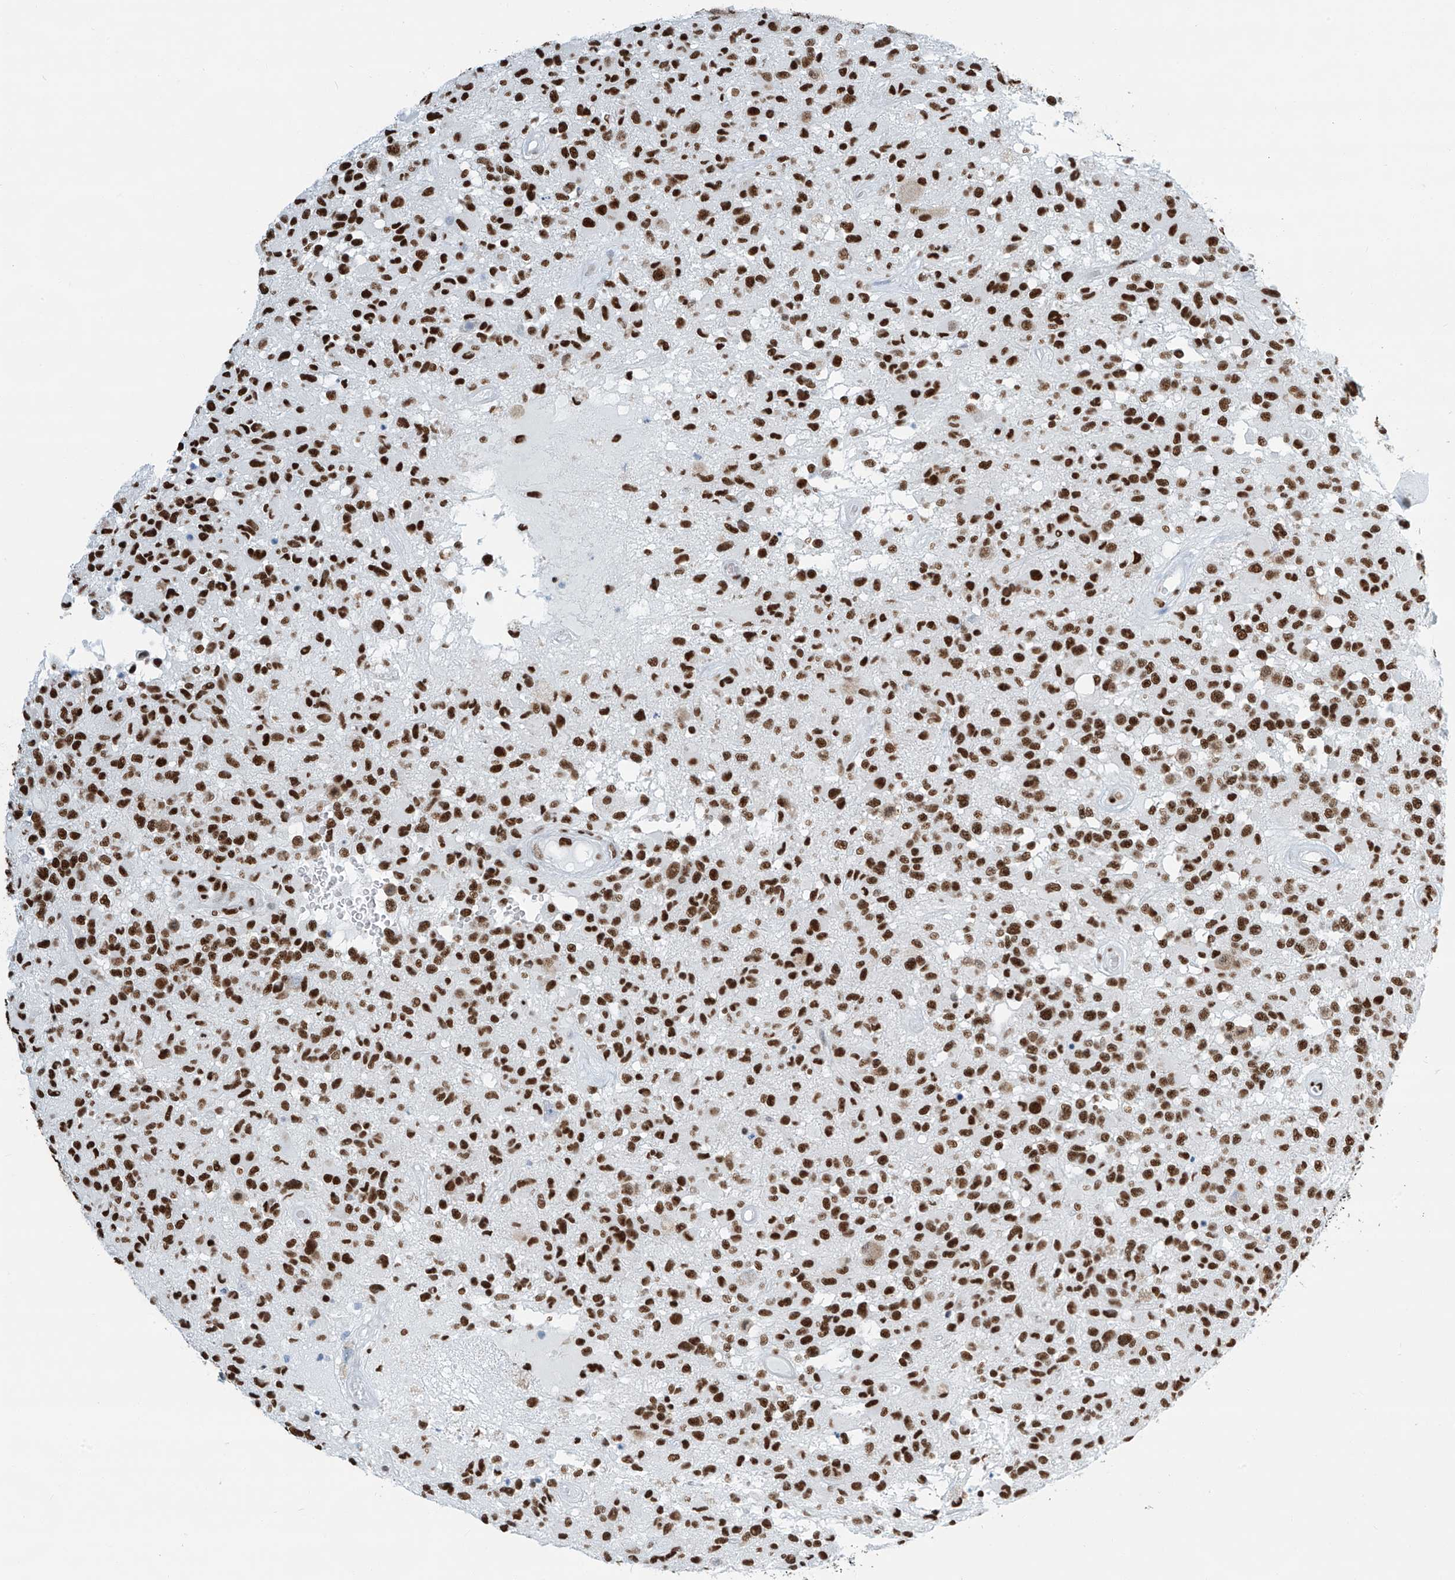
{"staining": {"intensity": "strong", "quantity": ">75%", "location": "nuclear"}, "tissue": "glioma", "cell_type": "Tumor cells", "image_type": "cancer", "snomed": [{"axis": "morphology", "description": "Glioma, malignant, High grade"}, {"axis": "morphology", "description": "Glioblastoma, NOS"}, {"axis": "topography", "description": "Brain"}], "caption": "Protein positivity by immunohistochemistry (IHC) shows strong nuclear staining in about >75% of tumor cells in high-grade glioma (malignant). (IHC, brightfield microscopy, high magnification).", "gene": "SARNP", "patient": {"sex": "male", "age": 60}}